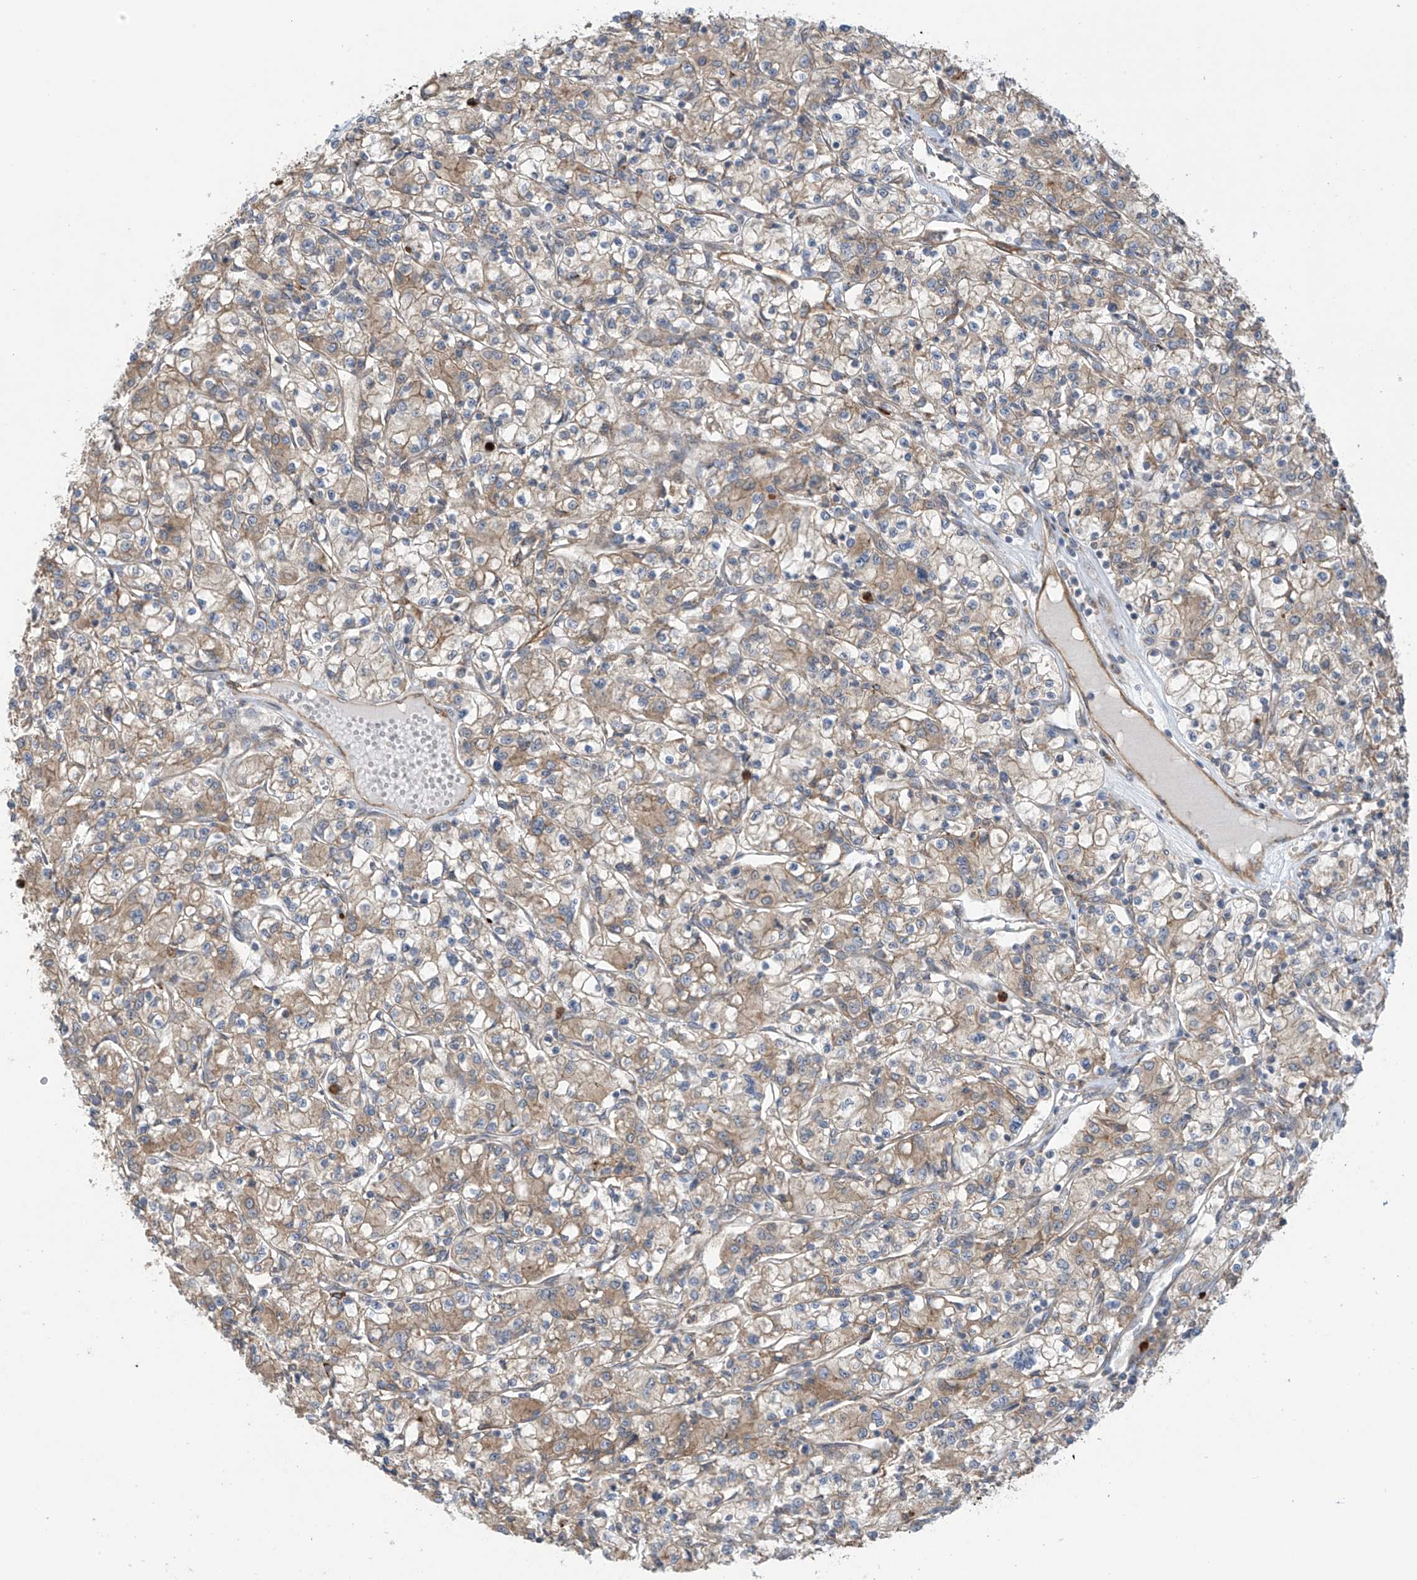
{"staining": {"intensity": "moderate", "quantity": "25%-75%", "location": "cytoplasmic/membranous"}, "tissue": "renal cancer", "cell_type": "Tumor cells", "image_type": "cancer", "snomed": [{"axis": "morphology", "description": "Adenocarcinoma, NOS"}, {"axis": "topography", "description": "Kidney"}], "caption": "This micrograph displays renal cancer stained with immunohistochemistry (IHC) to label a protein in brown. The cytoplasmic/membranous of tumor cells show moderate positivity for the protein. Nuclei are counter-stained blue.", "gene": "KIAA1522", "patient": {"sex": "female", "age": 59}}